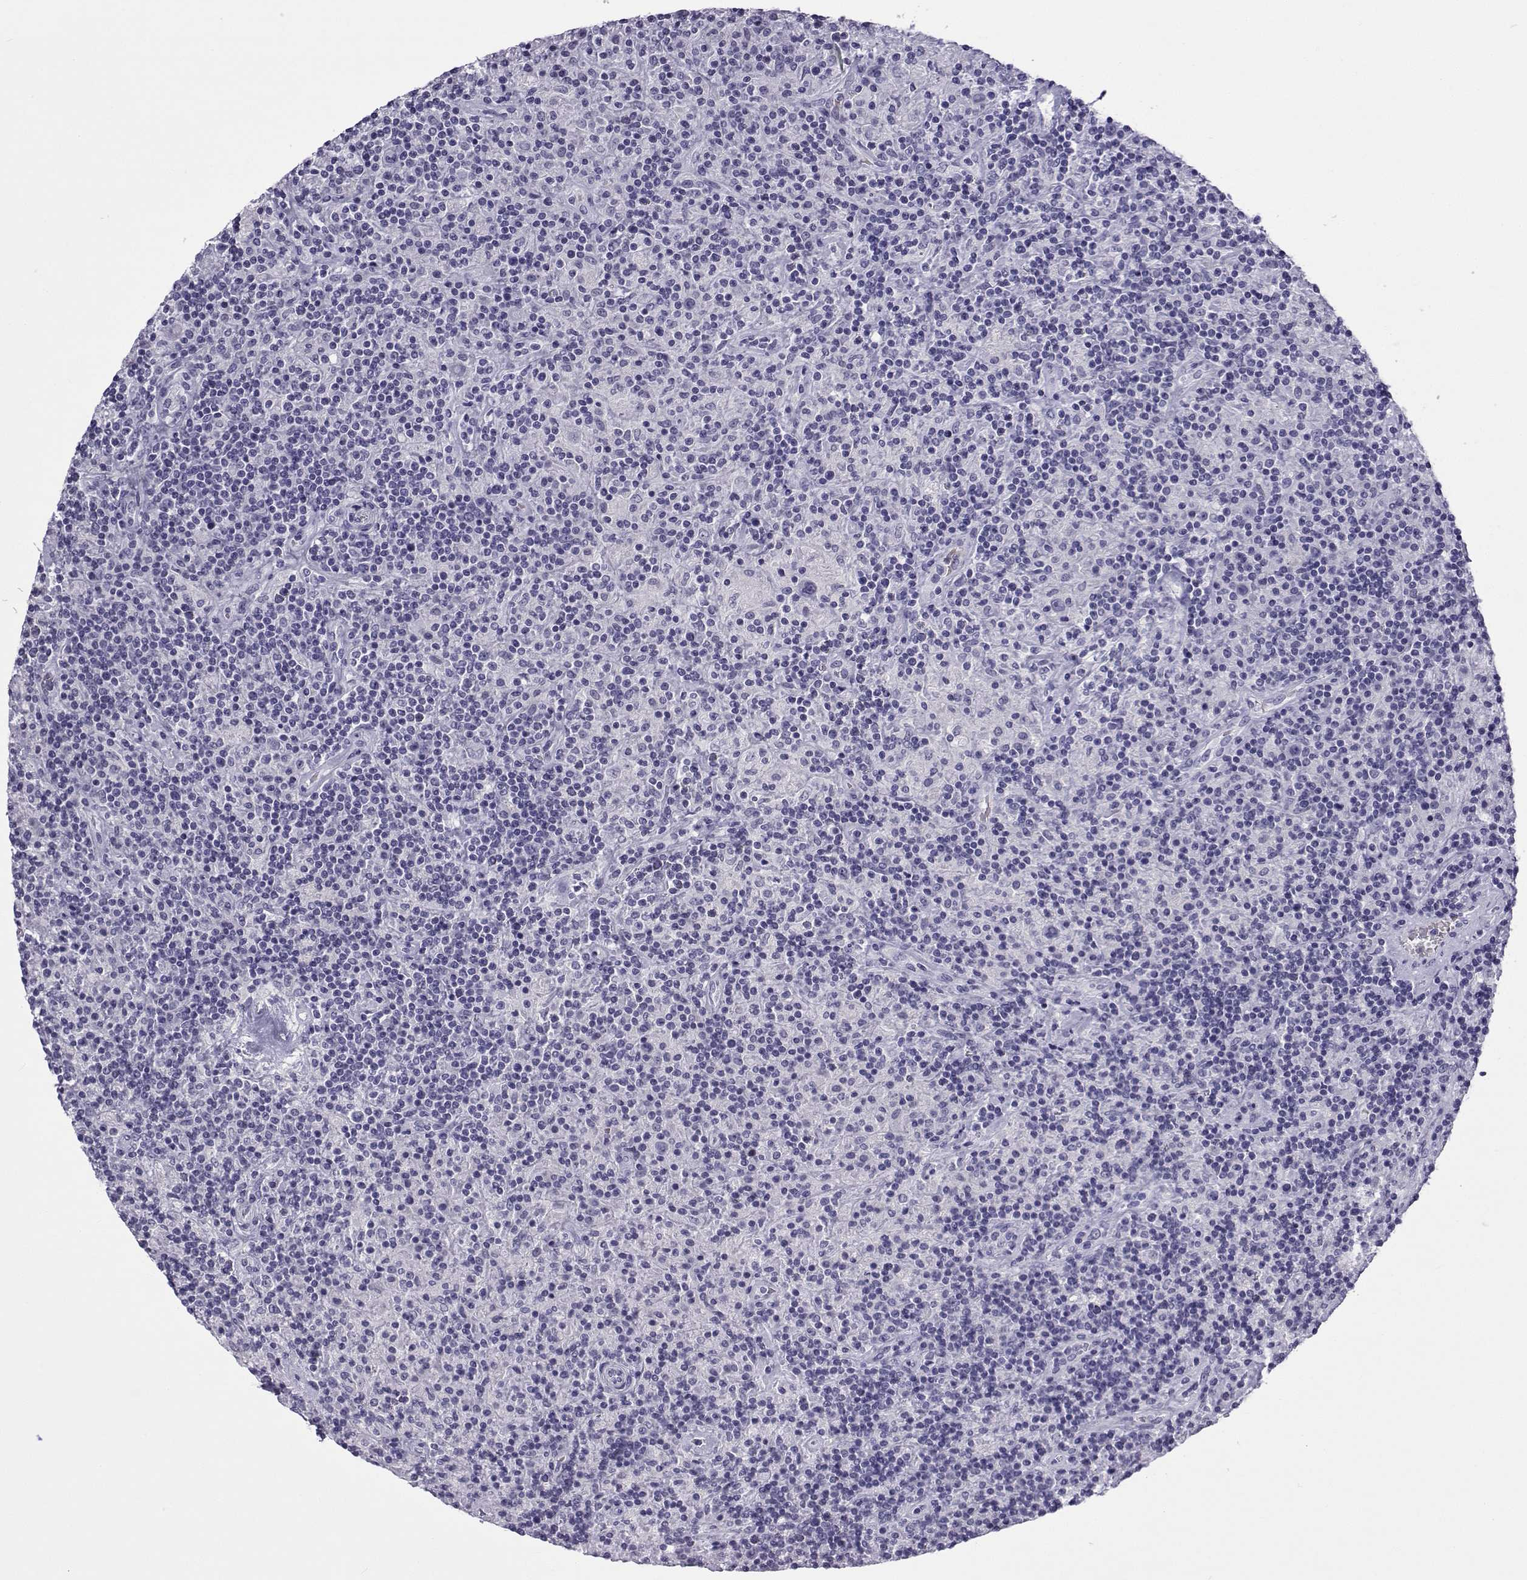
{"staining": {"intensity": "negative", "quantity": "none", "location": "none"}, "tissue": "lymphoma", "cell_type": "Tumor cells", "image_type": "cancer", "snomed": [{"axis": "morphology", "description": "Hodgkin's disease, NOS"}, {"axis": "topography", "description": "Lymph node"}], "caption": "Immunohistochemical staining of Hodgkin's disease reveals no significant expression in tumor cells.", "gene": "ACTL7A", "patient": {"sex": "male", "age": 70}}